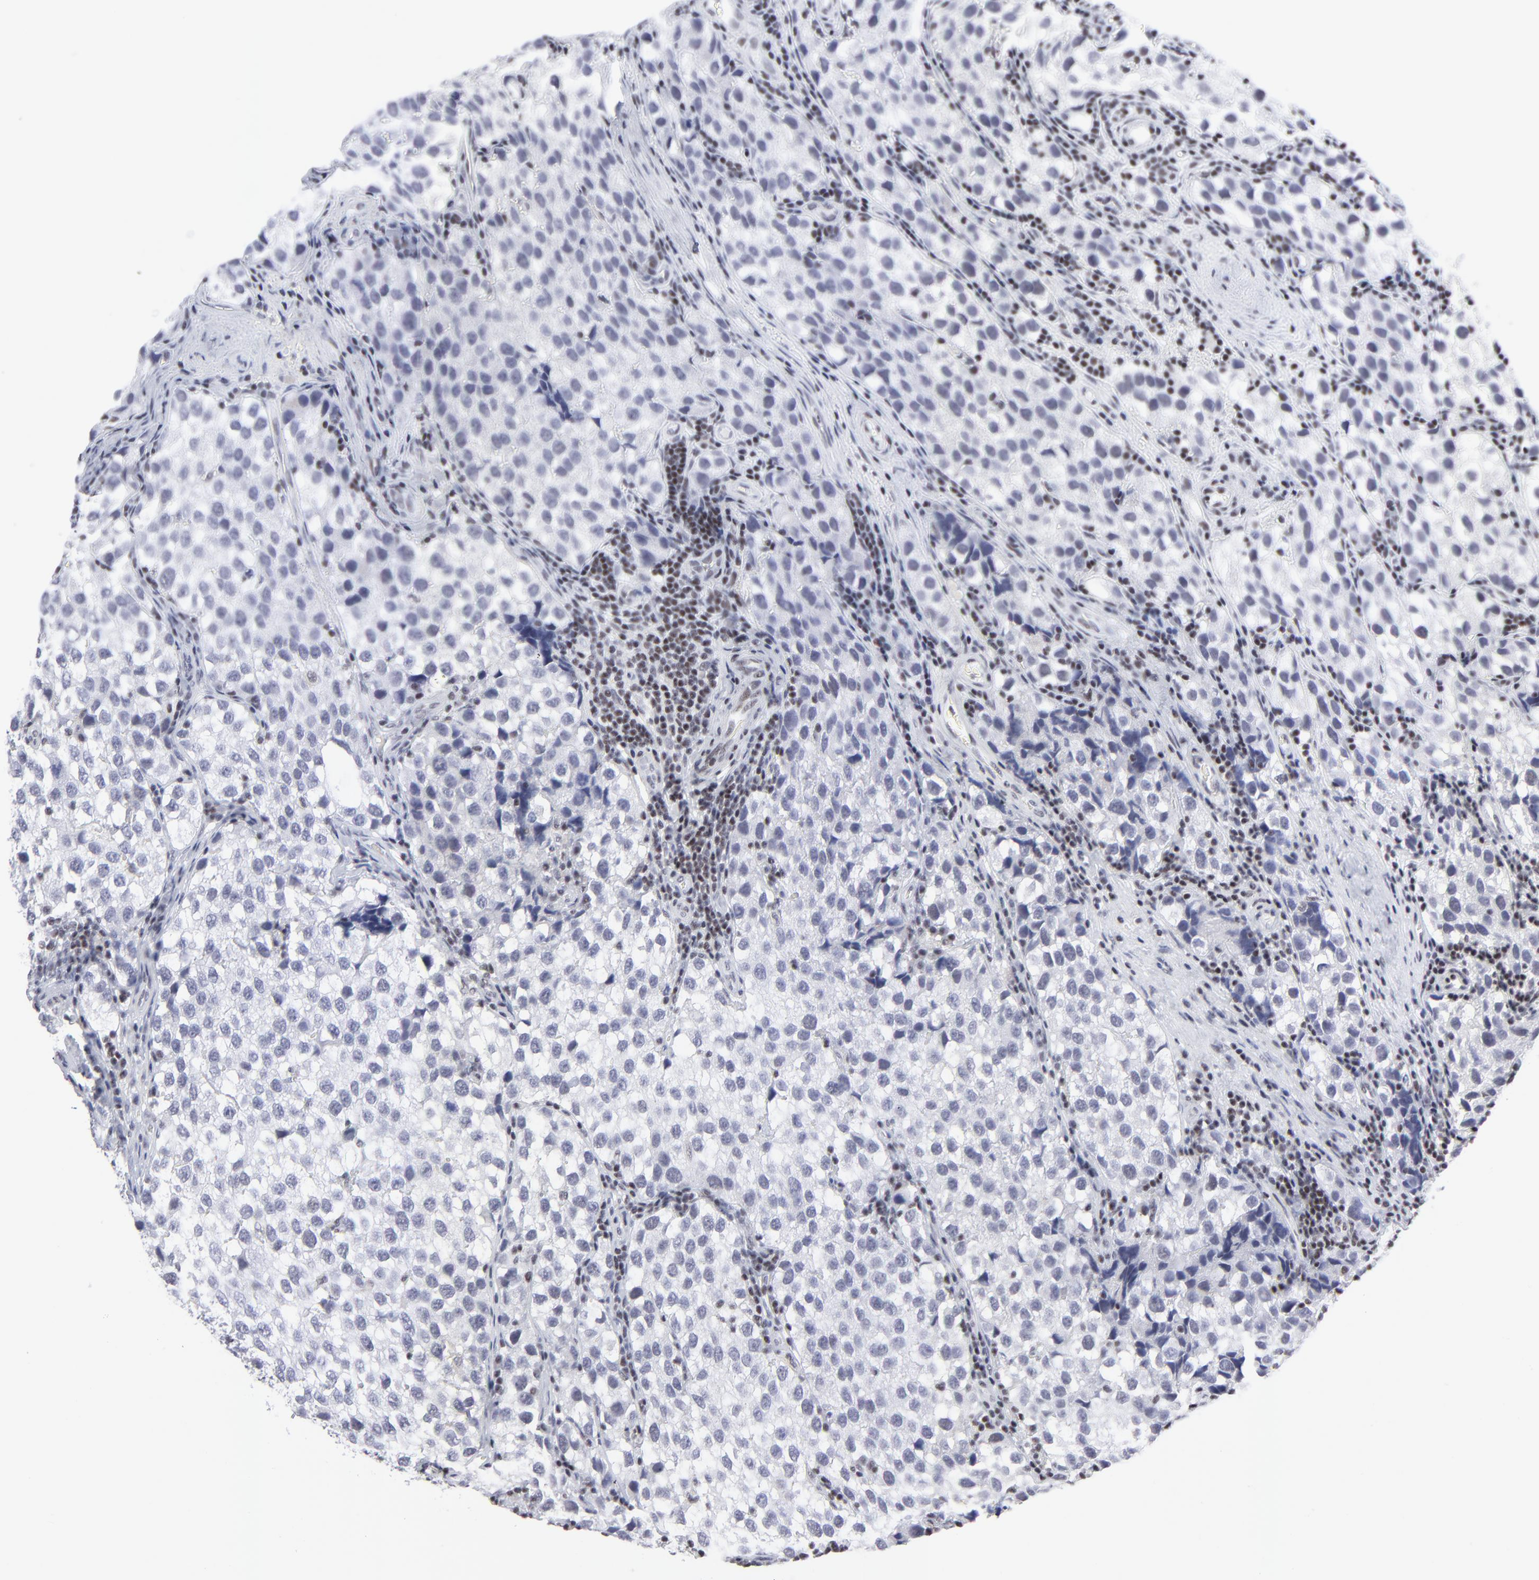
{"staining": {"intensity": "negative", "quantity": "none", "location": "none"}, "tissue": "testis cancer", "cell_type": "Tumor cells", "image_type": "cancer", "snomed": [{"axis": "morphology", "description": "Seminoma, NOS"}, {"axis": "topography", "description": "Testis"}], "caption": "Protein analysis of seminoma (testis) demonstrates no significant positivity in tumor cells.", "gene": "SP2", "patient": {"sex": "male", "age": 39}}